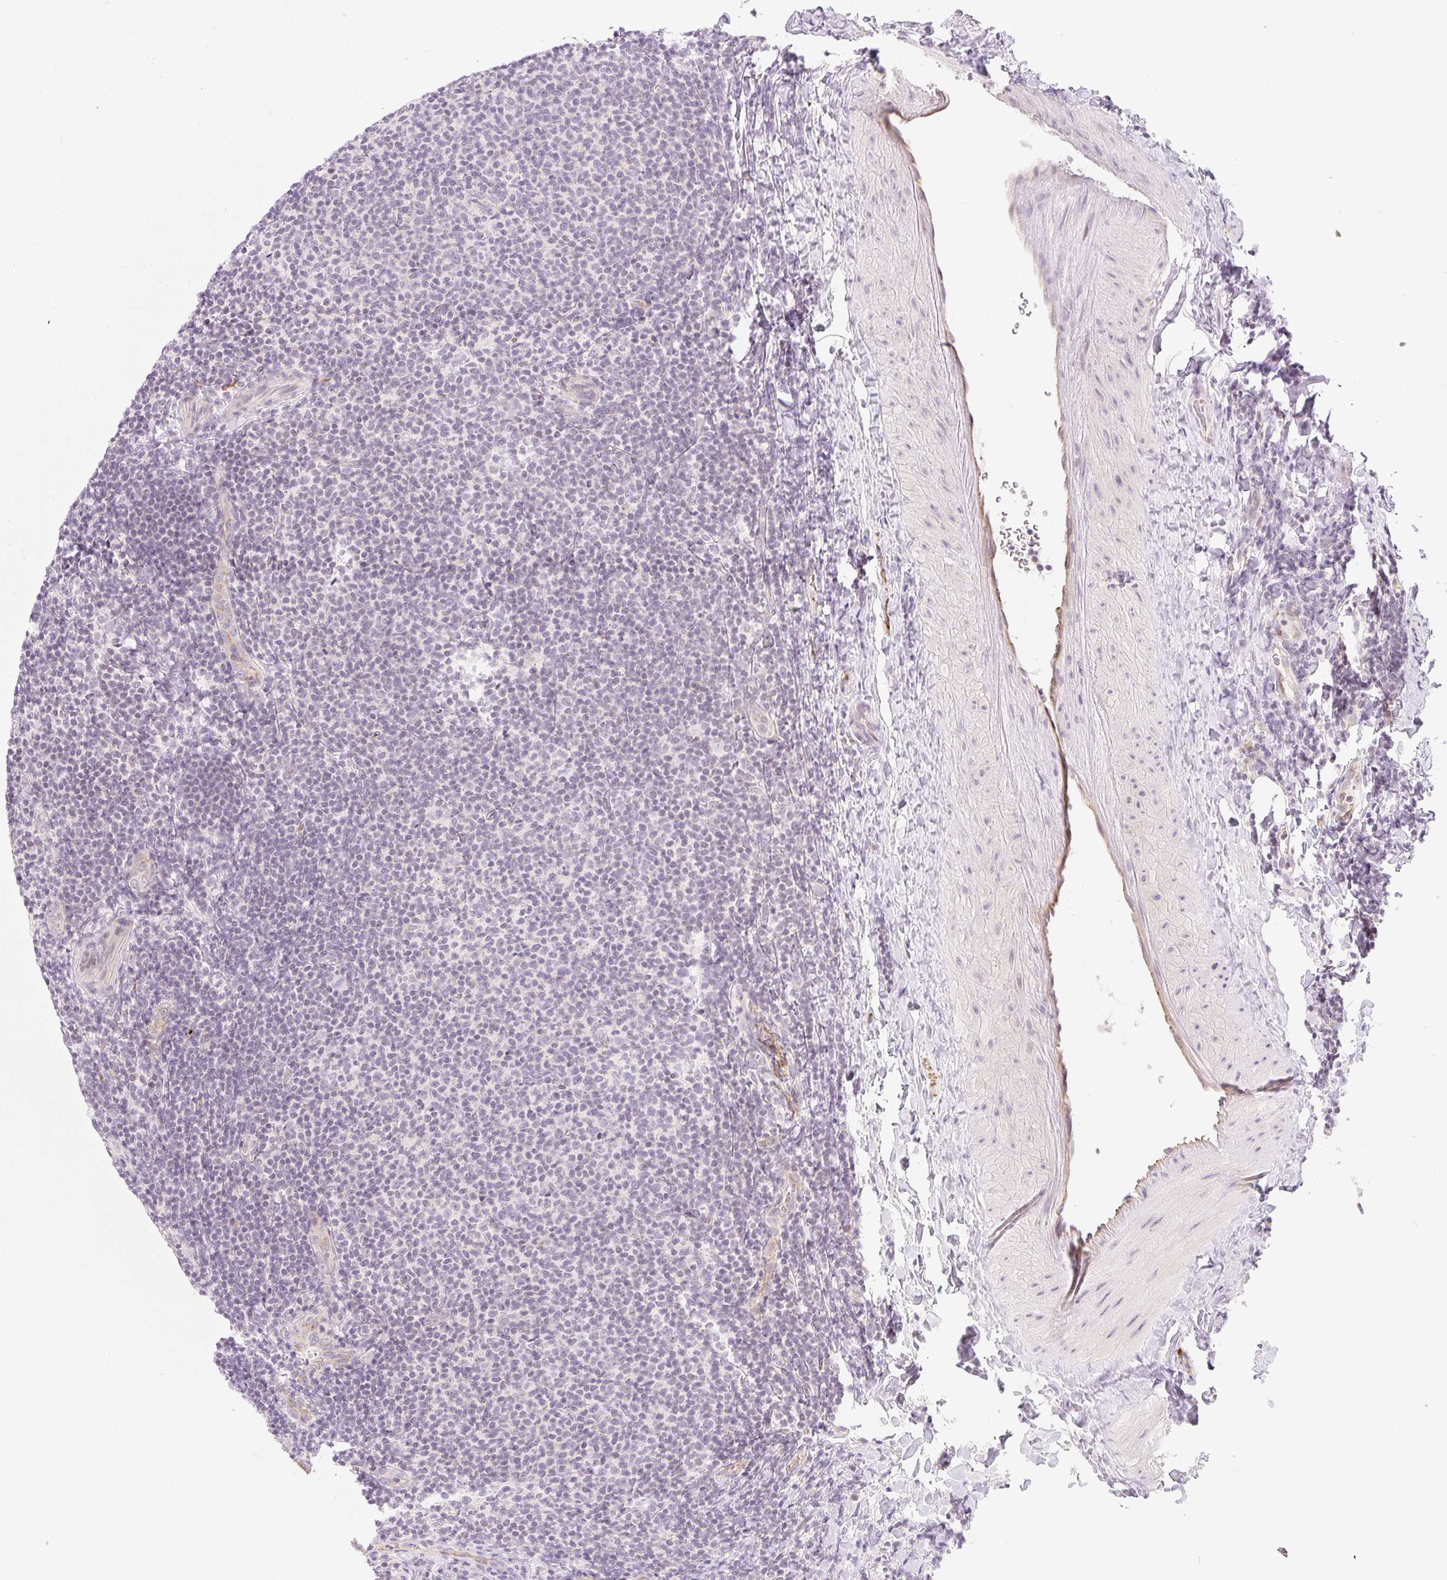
{"staining": {"intensity": "negative", "quantity": "none", "location": "none"}, "tissue": "lymphoma", "cell_type": "Tumor cells", "image_type": "cancer", "snomed": [{"axis": "morphology", "description": "Malignant lymphoma, non-Hodgkin's type, Low grade"}, {"axis": "topography", "description": "Lymph node"}], "caption": "Lymphoma was stained to show a protein in brown. There is no significant expression in tumor cells.", "gene": "CASKIN1", "patient": {"sex": "male", "age": 66}}